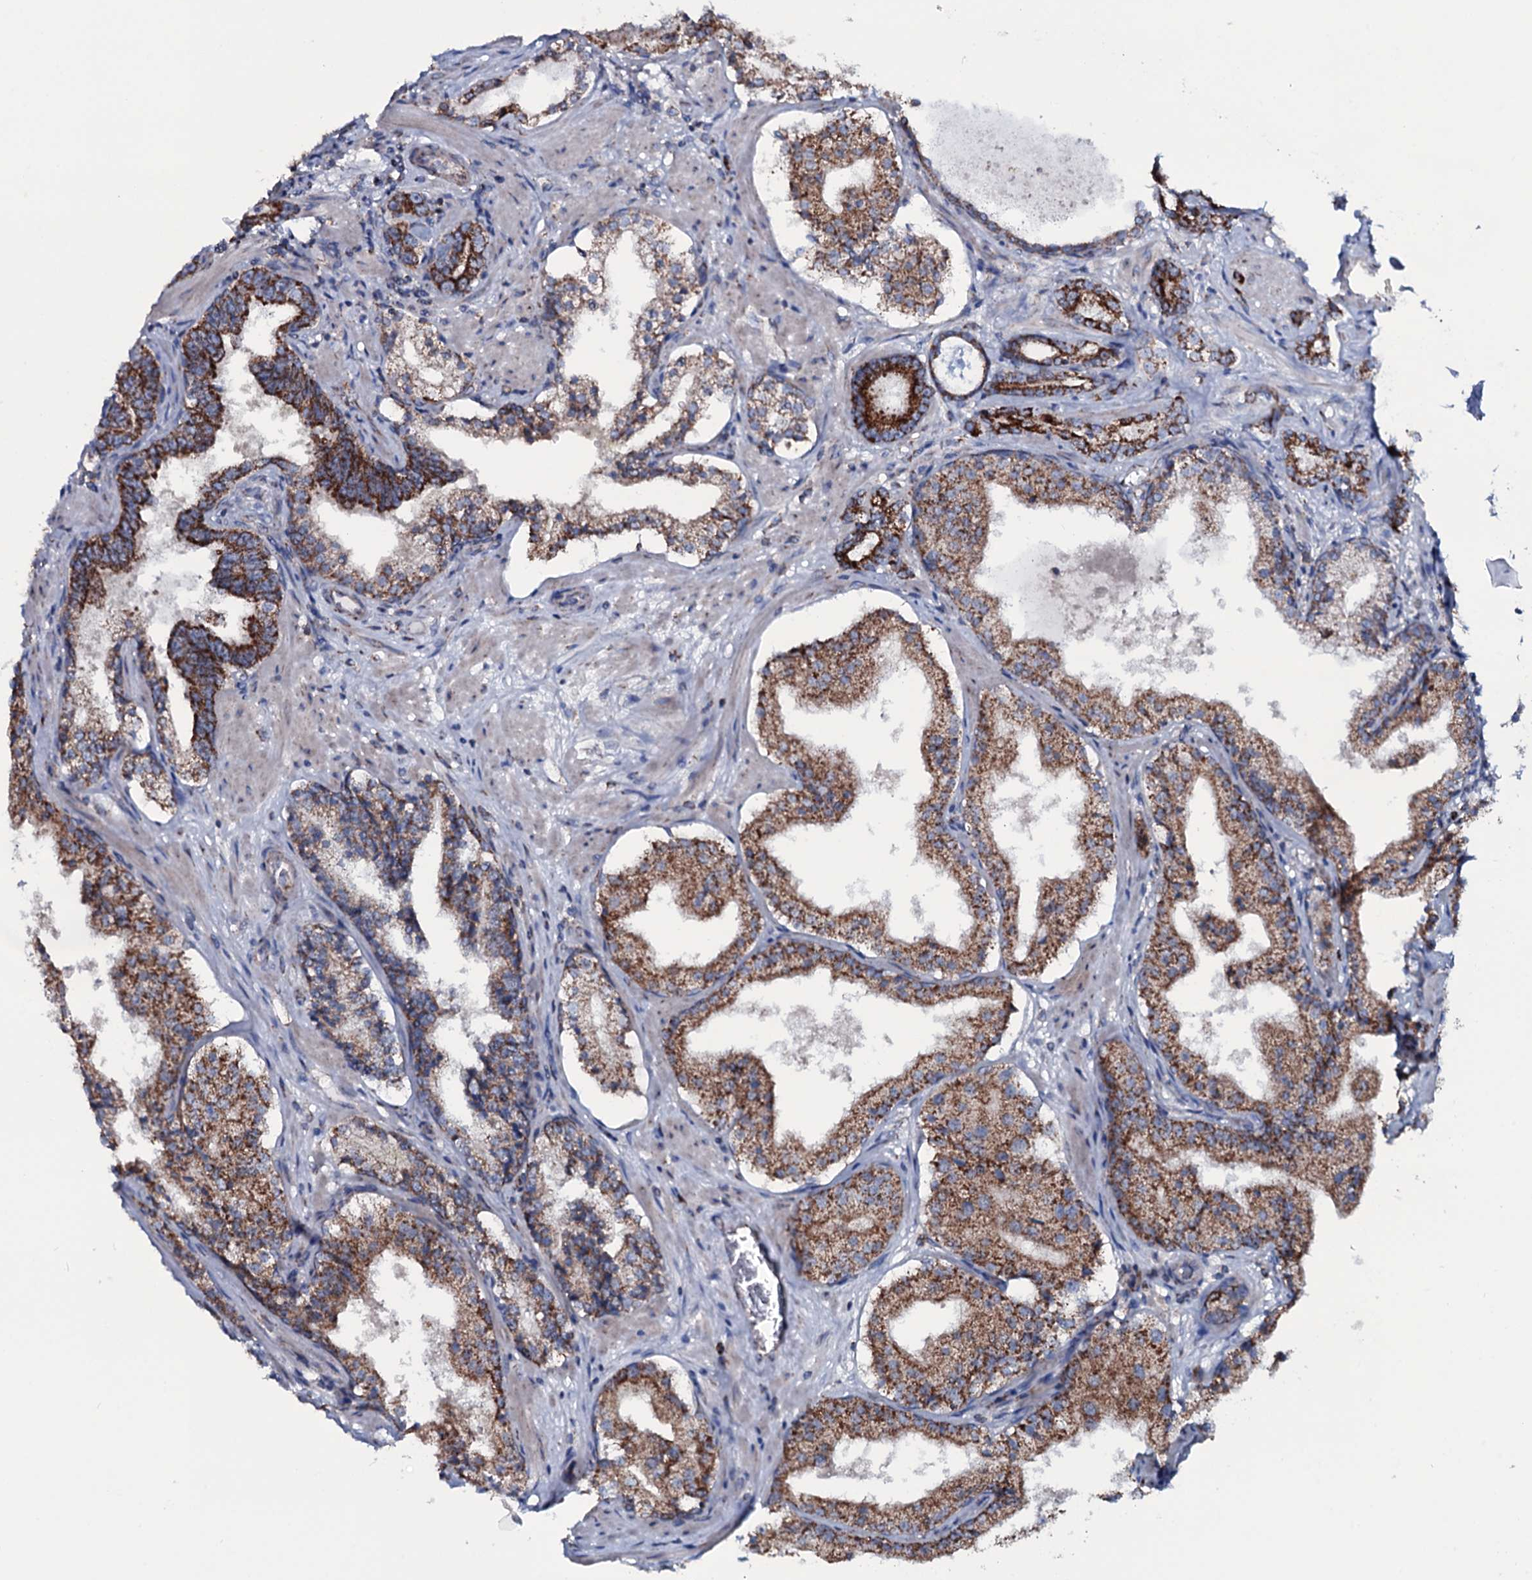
{"staining": {"intensity": "strong", "quantity": ">75%", "location": "cytoplasmic/membranous"}, "tissue": "prostate cancer", "cell_type": "Tumor cells", "image_type": "cancer", "snomed": [{"axis": "morphology", "description": "Adenocarcinoma, High grade"}, {"axis": "topography", "description": "Prostate"}], "caption": "Immunohistochemical staining of human prostate cancer reveals high levels of strong cytoplasmic/membranous protein positivity in about >75% of tumor cells.", "gene": "MRPS35", "patient": {"sex": "male", "age": 58}}